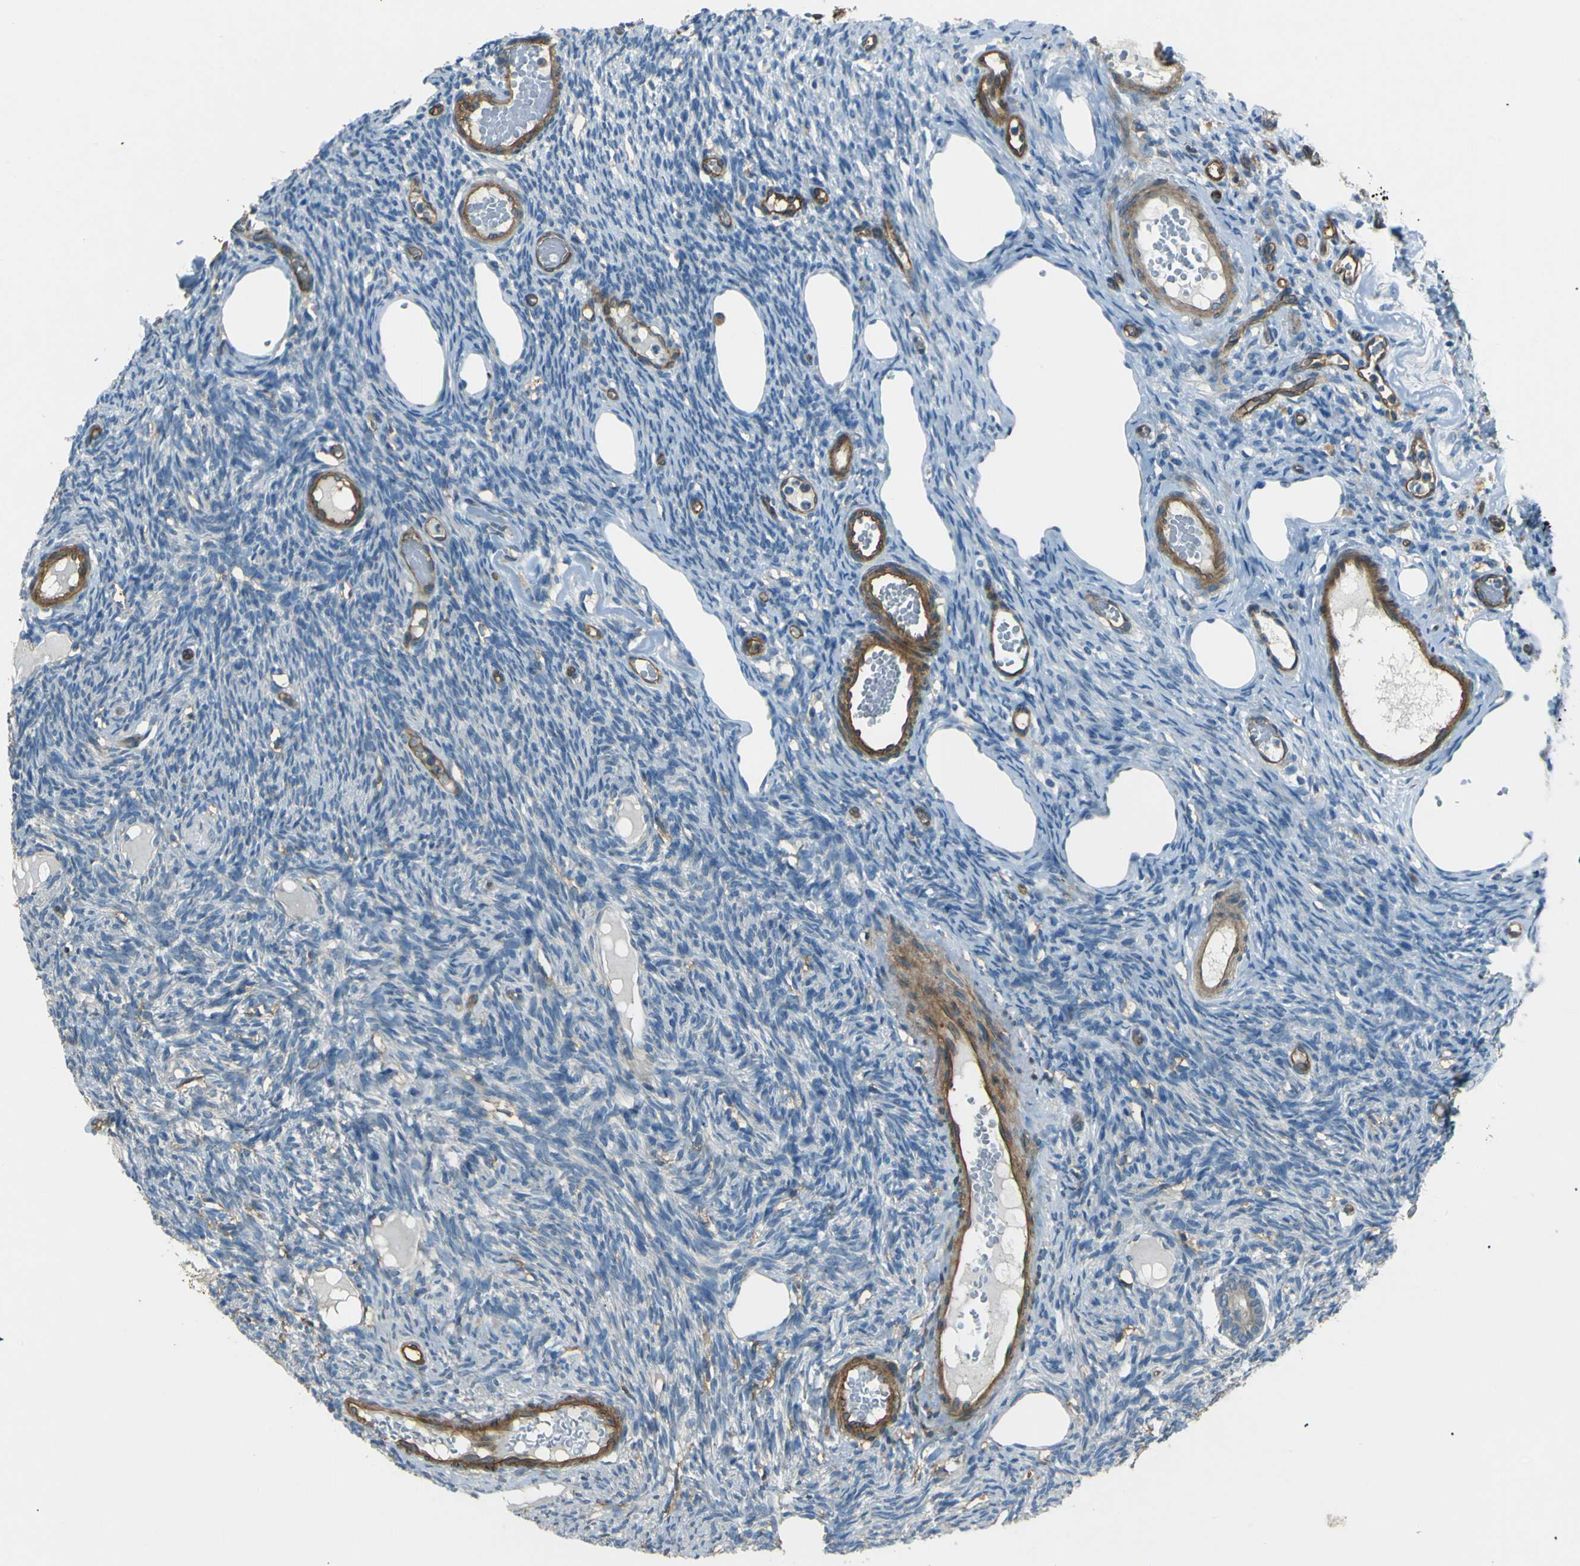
{"staining": {"intensity": "negative", "quantity": "none", "location": "none"}, "tissue": "ovary", "cell_type": "Ovarian stroma cells", "image_type": "normal", "snomed": [{"axis": "morphology", "description": "Normal tissue, NOS"}, {"axis": "topography", "description": "Ovary"}], "caption": "The image demonstrates no significant staining in ovarian stroma cells of ovary.", "gene": "ENTPD1", "patient": {"sex": "female", "age": 33}}